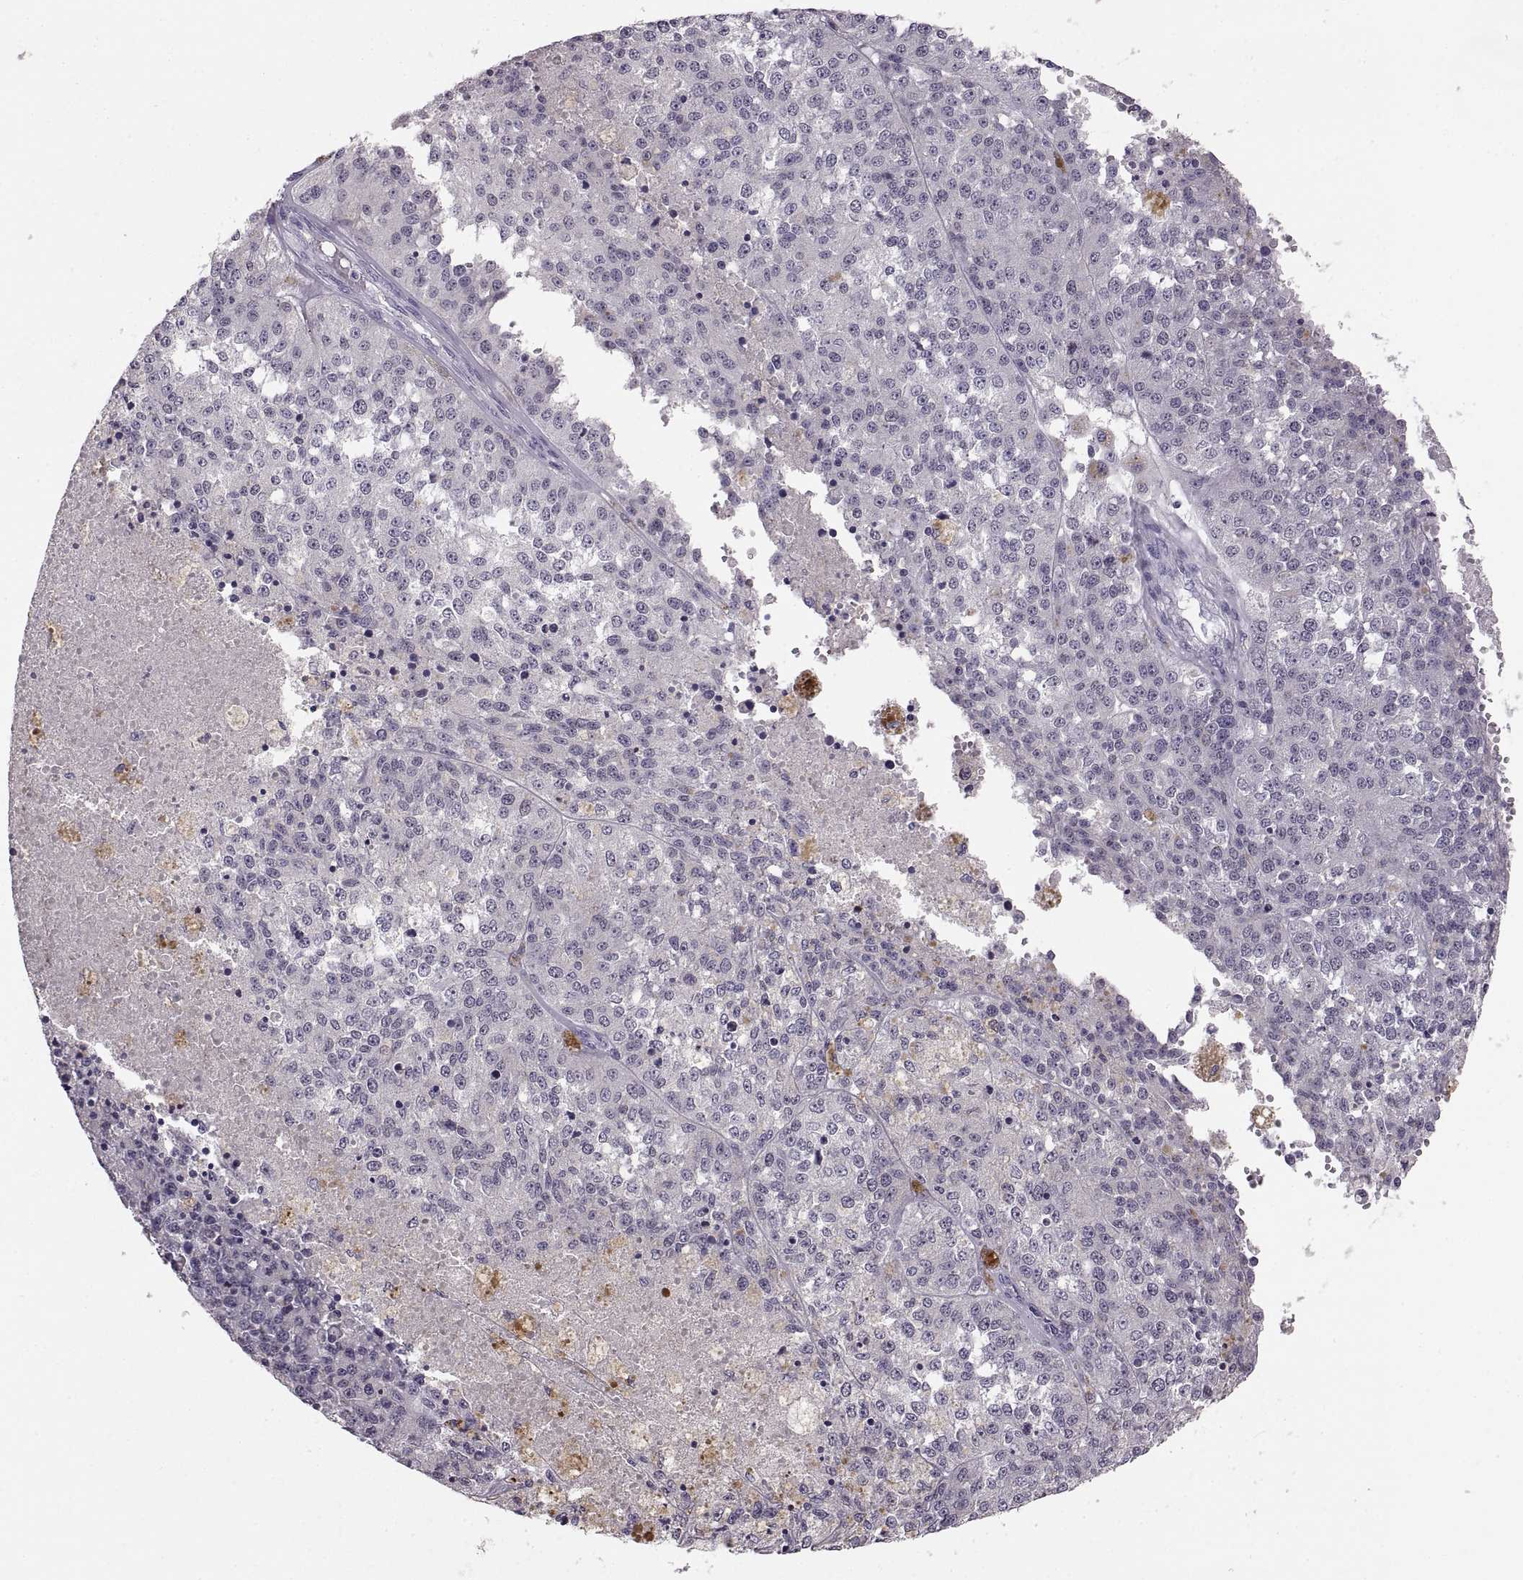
{"staining": {"intensity": "negative", "quantity": "none", "location": "none"}, "tissue": "melanoma", "cell_type": "Tumor cells", "image_type": "cancer", "snomed": [{"axis": "morphology", "description": "Malignant melanoma, Metastatic site"}, {"axis": "topography", "description": "Lymph node"}], "caption": "There is no significant expression in tumor cells of malignant melanoma (metastatic site).", "gene": "MAGEB18", "patient": {"sex": "female", "age": 64}}